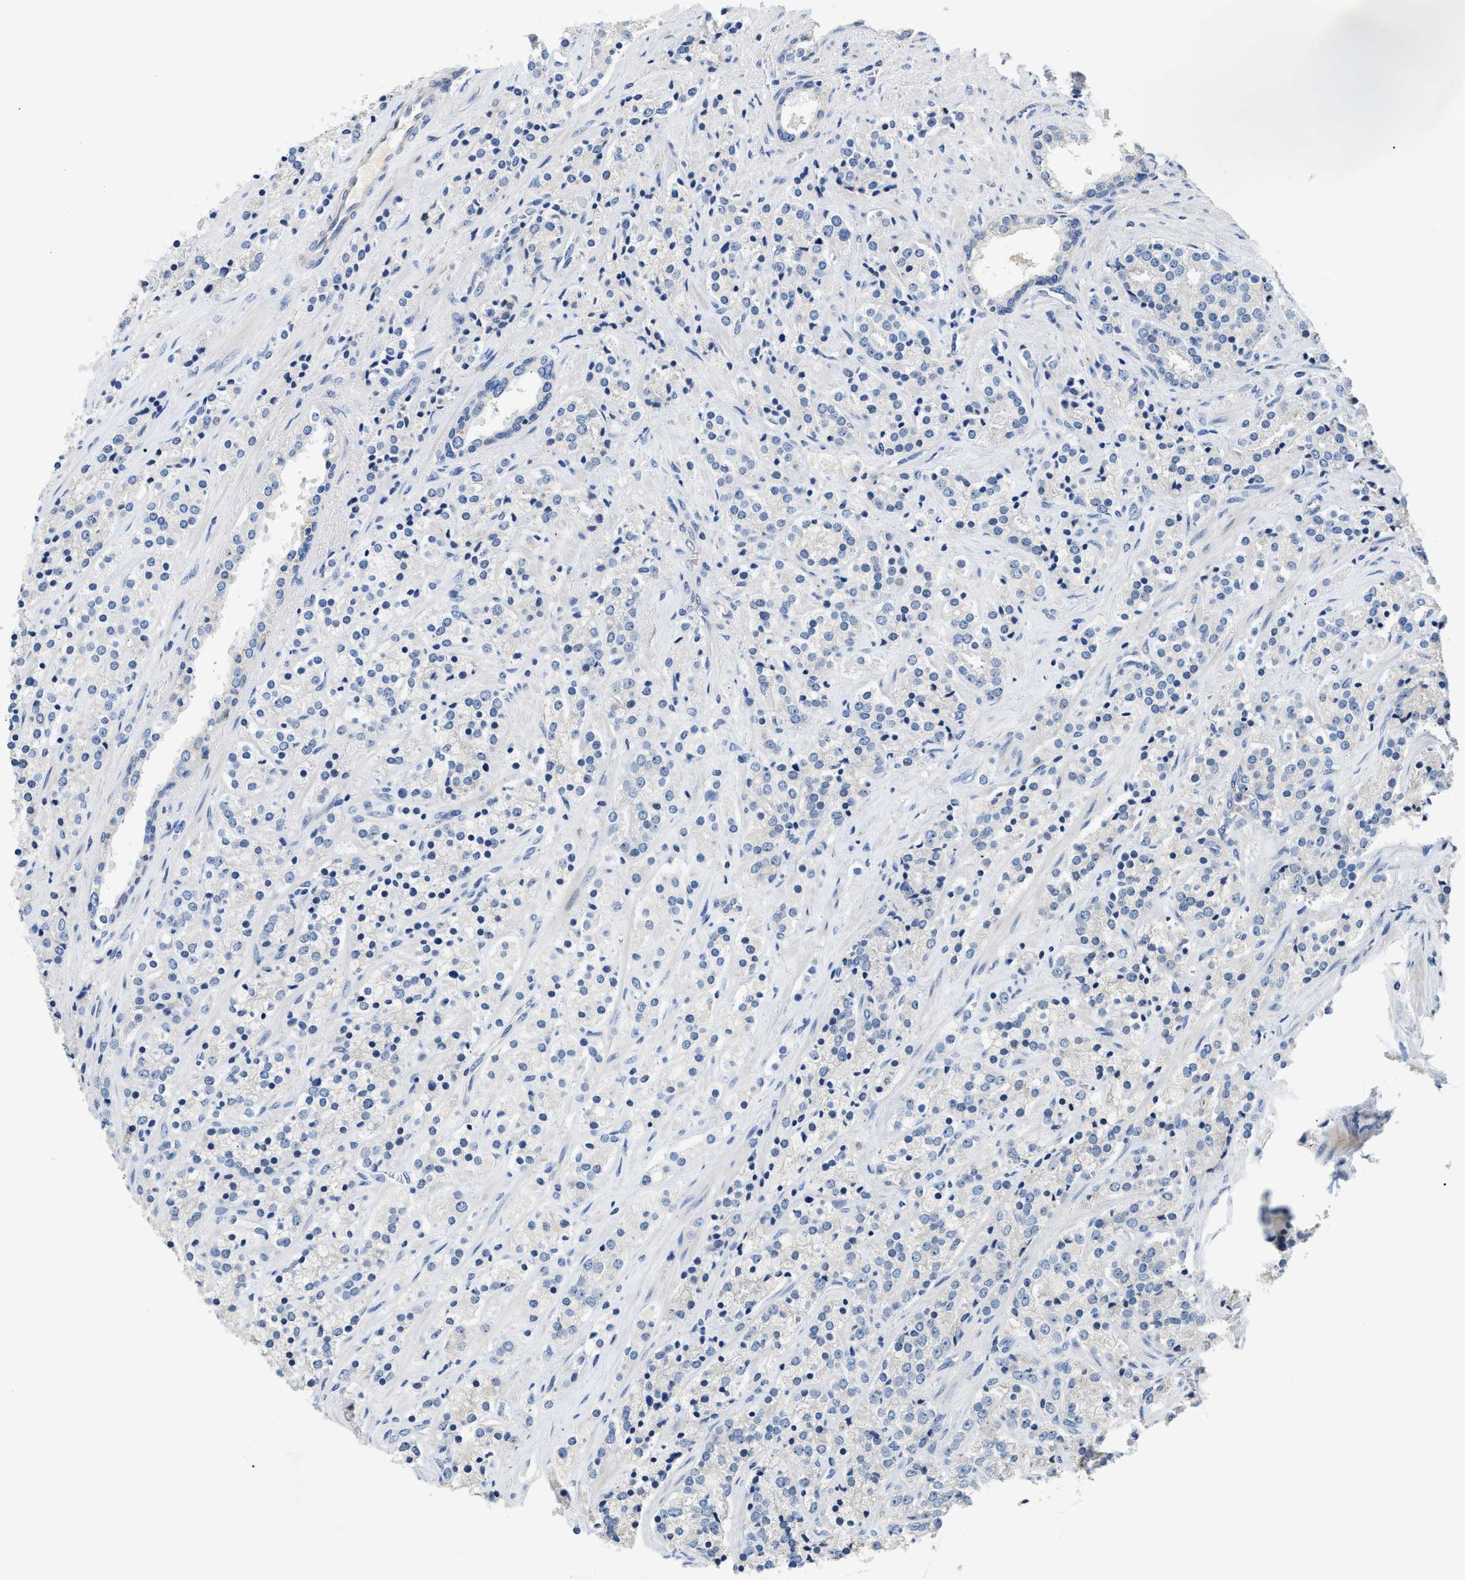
{"staining": {"intensity": "negative", "quantity": "none", "location": "none"}, "tissue": "prostate cancer", "cell_type": "Tumor cells", "image_type": "cancer", "snomed": [{"axis": "morphology", "description": "Adenocarcinoma, High grade"}, {"axis": "topography", "description": "Prostate"}], "caption": "A high-resolution histopathology image shows immunohistochemistry staining of adenocarcinoma (high-grade) (prostate), which reveals no significant staining in tumor cells. (Brightfield microscopy of DAB (3,3'-diaminobenzidine) IHC at high magnification).", "gene": "IL17RC", "patient": {"sex": "male", "age": 71}}